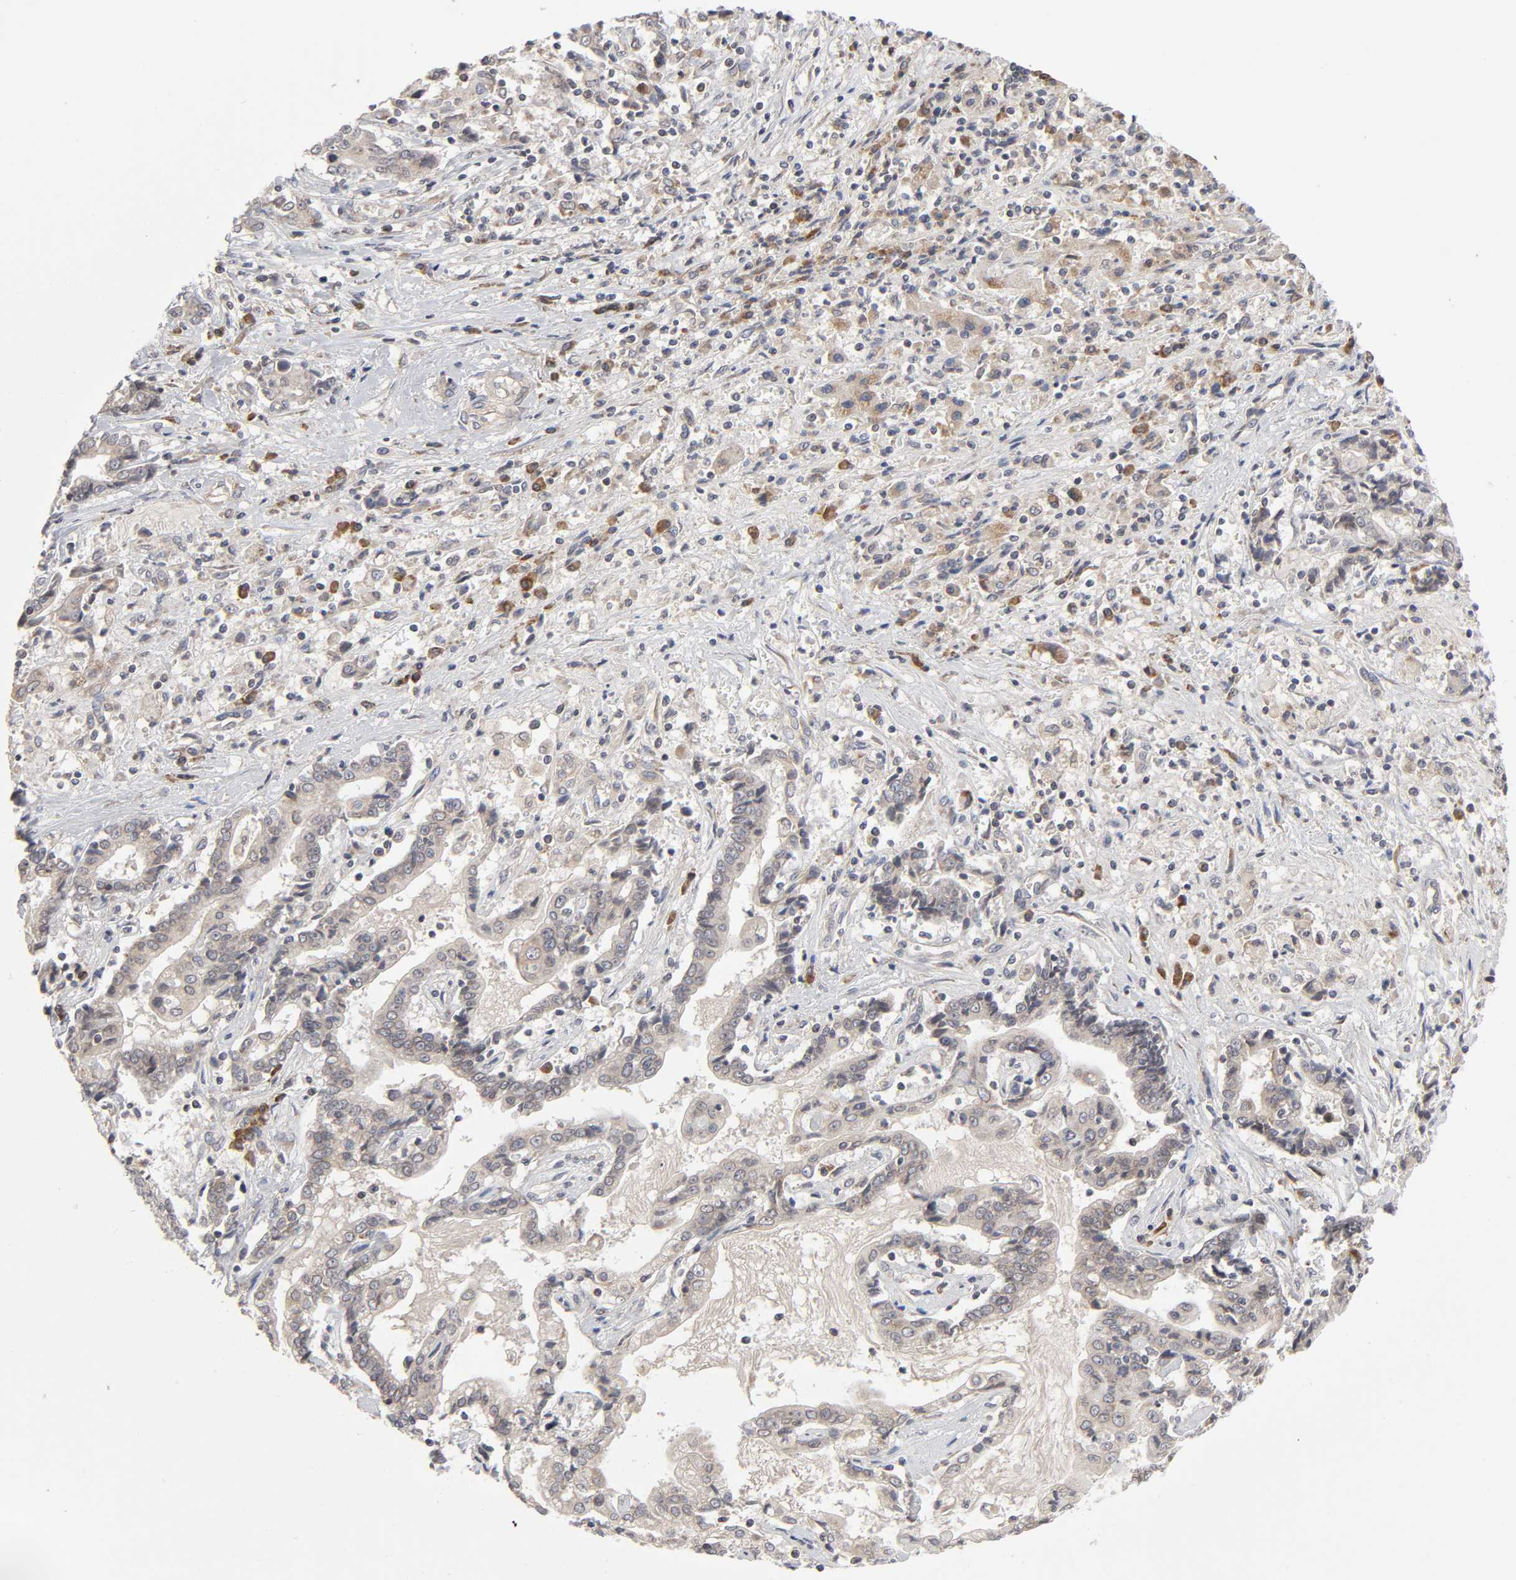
{"staining": {"intensity": "weak", "quantity": "25%-75%", "location": "cytoplasmic/membranous"}, "tissue": "liver cancer", "cell_type": "Tumor cells", "image_type": "cancer", "snomed": [{"axis": "morphology", "description": "Cholangiocarcinoma"}, {"axis": "topography", "description": "Liver"}], "caption": "Immunohistochemistry (IHC) of human liver cholangiocarcinoma shows low levels of weak cytoplasmic/membranous expression in approximately 25%-75% of tumor cells. (DAB = brown stain, brightfield microscopy at high magnification).", "gene": "IL4R", "patient": {"sex": "male", "age": 57}}